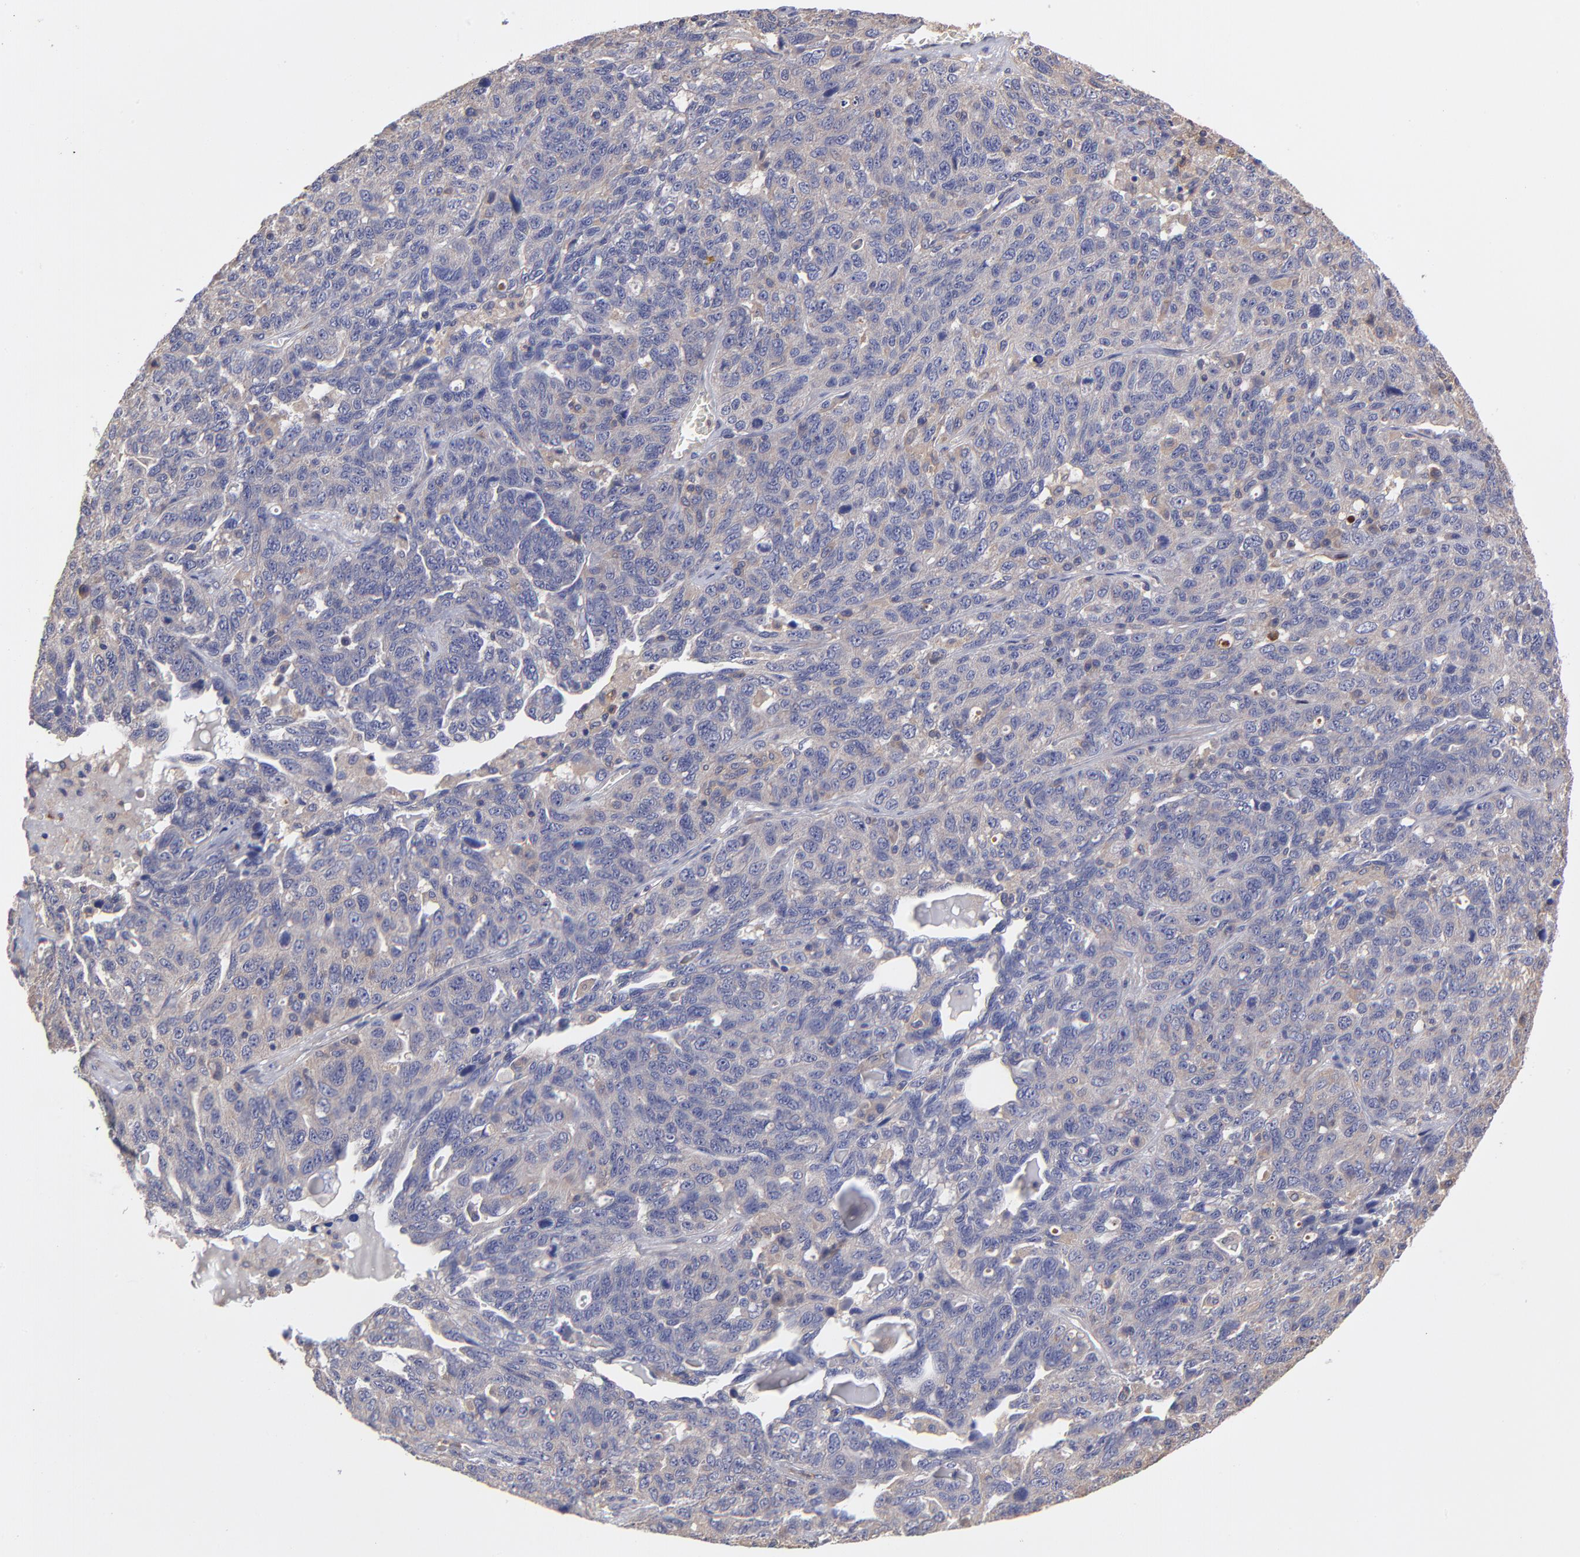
{"staining": {"intensity": "negative", "quantity": "none", "location": "none"}, "tissue": "ovarian cancer", "cell_type": "Tumor cells", "image_type": "cancer", "snomed": [{"axis": "morphology", "description": "Cystadenocarcinoma, serous, NOS"}, {"axis": "topography", "description": "Ovary"}], "caption": "Ovarian cancer stained for a protein using IHC shows no staining tumor cells.", "gene": "ASB7", "patient": {"sex": "female", "age": 71}}